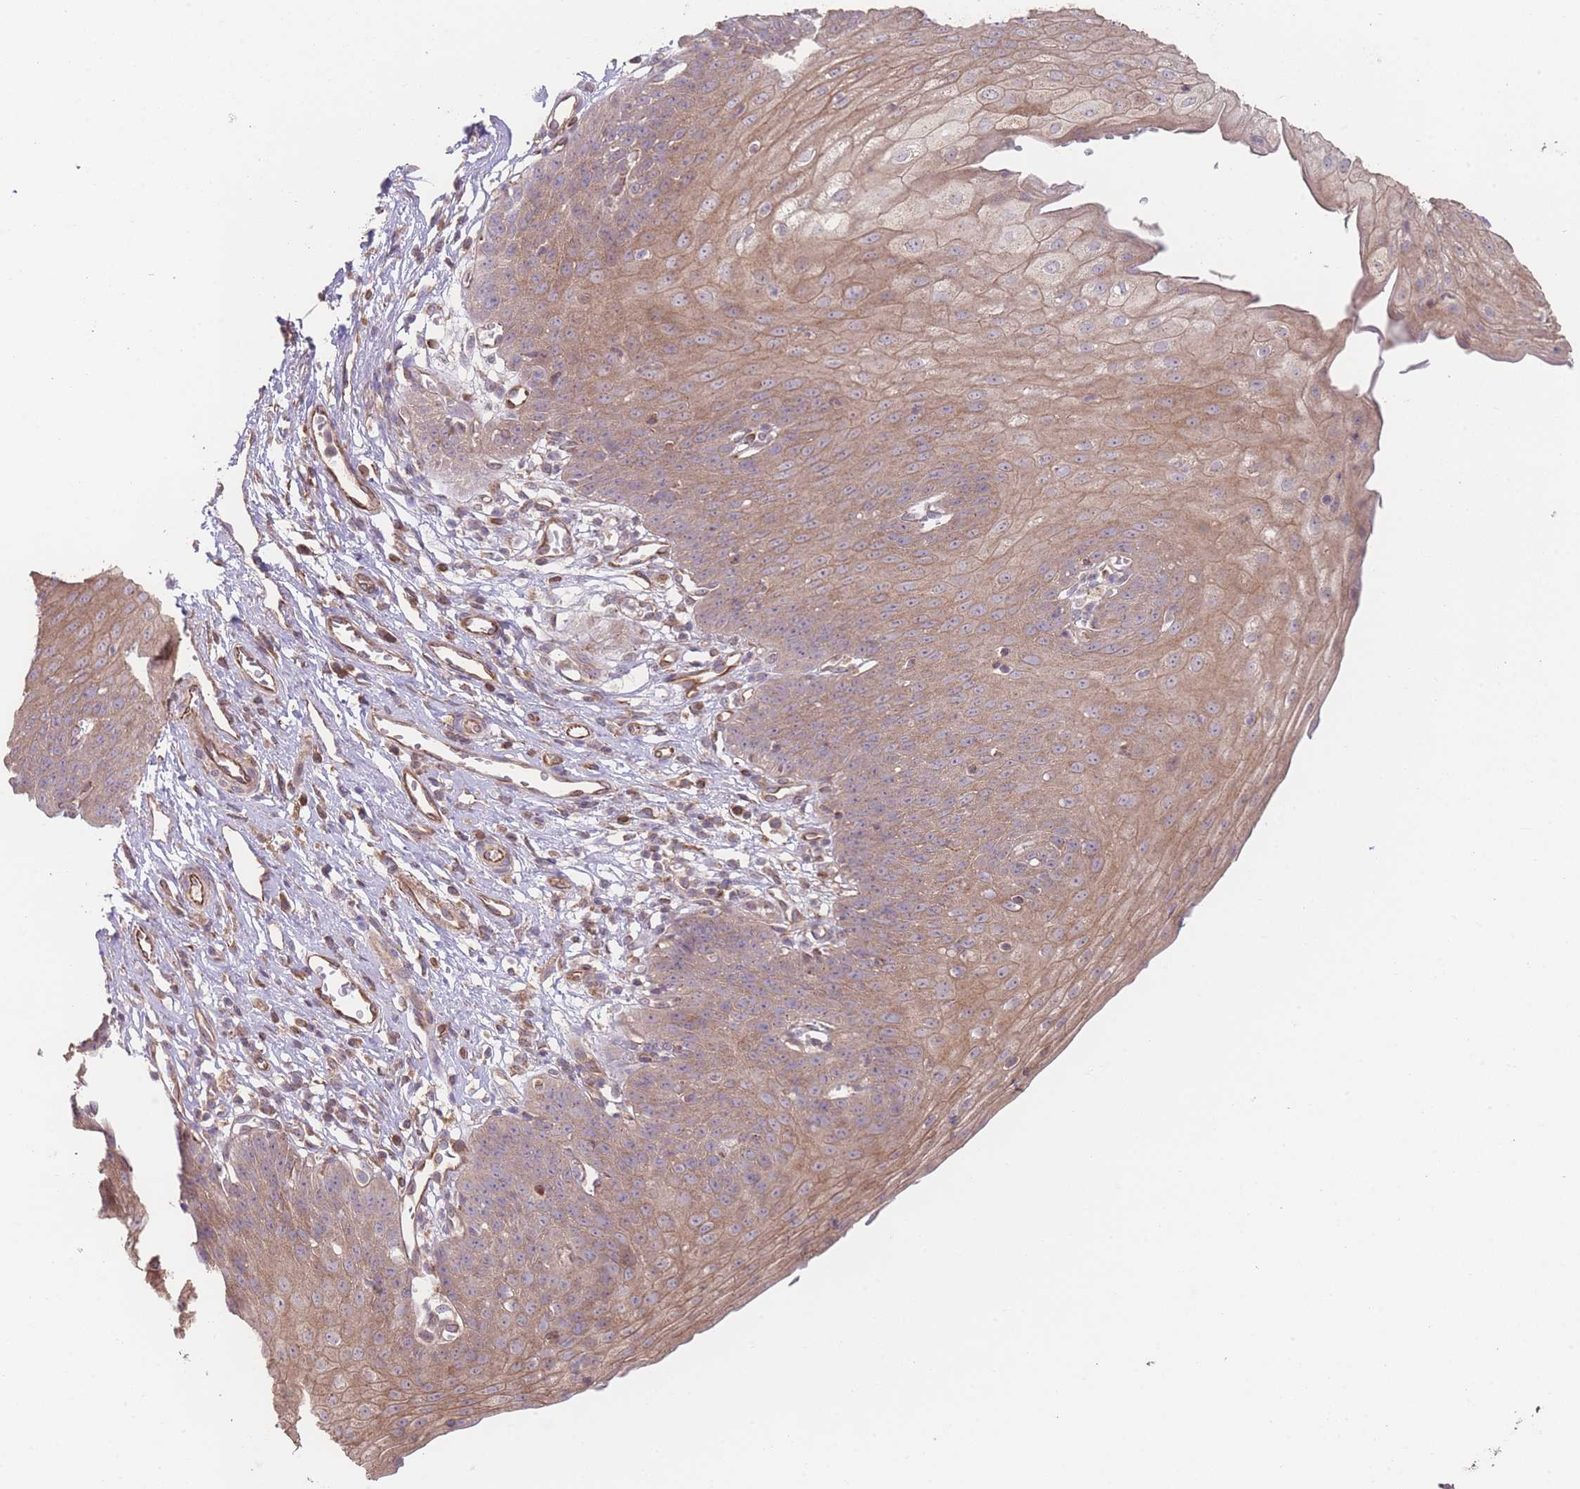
{"staining": {"intensity": "moderate", "quantity": ">75%", "location": "cytoplasmic/membranous"}, "tissue": "esophagus", "cell_type": "Squamous epithelial cells", "image_type": "normal", "snomed": [{"axis": "morphology", "description": "Normal tissue, NOS"}, {"axis": "topography", "description": "Esophagus"}], "caption": "Approximately >75% of squamous epithelial cells in unremarkable esophagus demonstrate moderate cytoplasmic/membranous protein staining as visualized by brown immunohistochemical staining.", "gene": "PXMP4", "patient": {"sex": "male", "age": 71}}